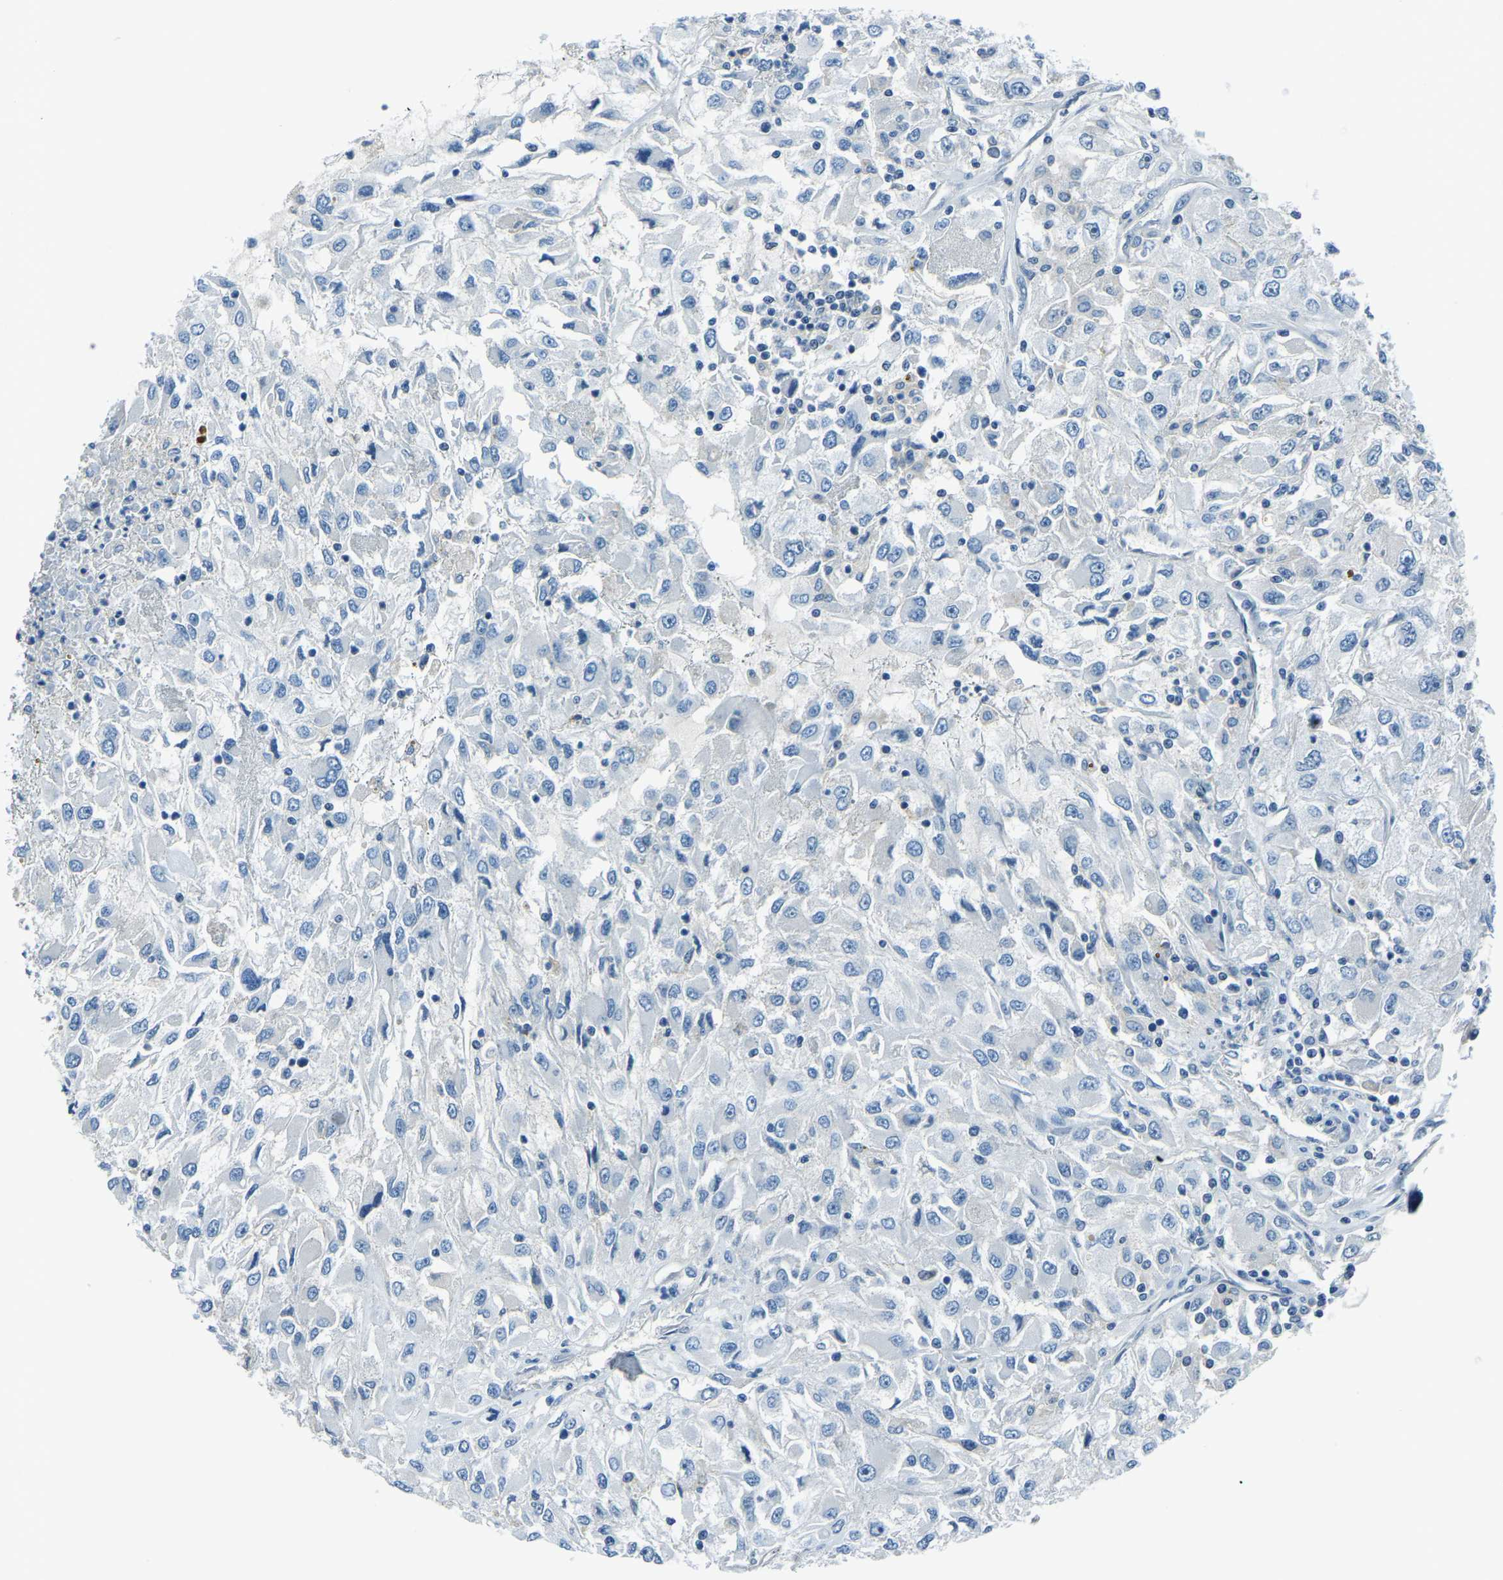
{"staining": {"intensity": "negative", "quantity": "none", "location": "none"}, "tissue": "renal cancer", "cell_type": "Tumor cells", "image_type": "cancer", "snomed": [{"axis": "morphology", "description": "Adenocarcinoma, NOS"}, {"axis": "topography", "description": "Kidney"}], "caption": "Immunohistochemistry (IHC) histopathology image of neoplastic tissue: human adenocarcinoma (renal) stained with DAB (3,3'-diaminobenzidine) demonstrates no significant protein expression in tumor cells.", "gene": "RRP1", "patient": {"sex": "female", "age": 52}}